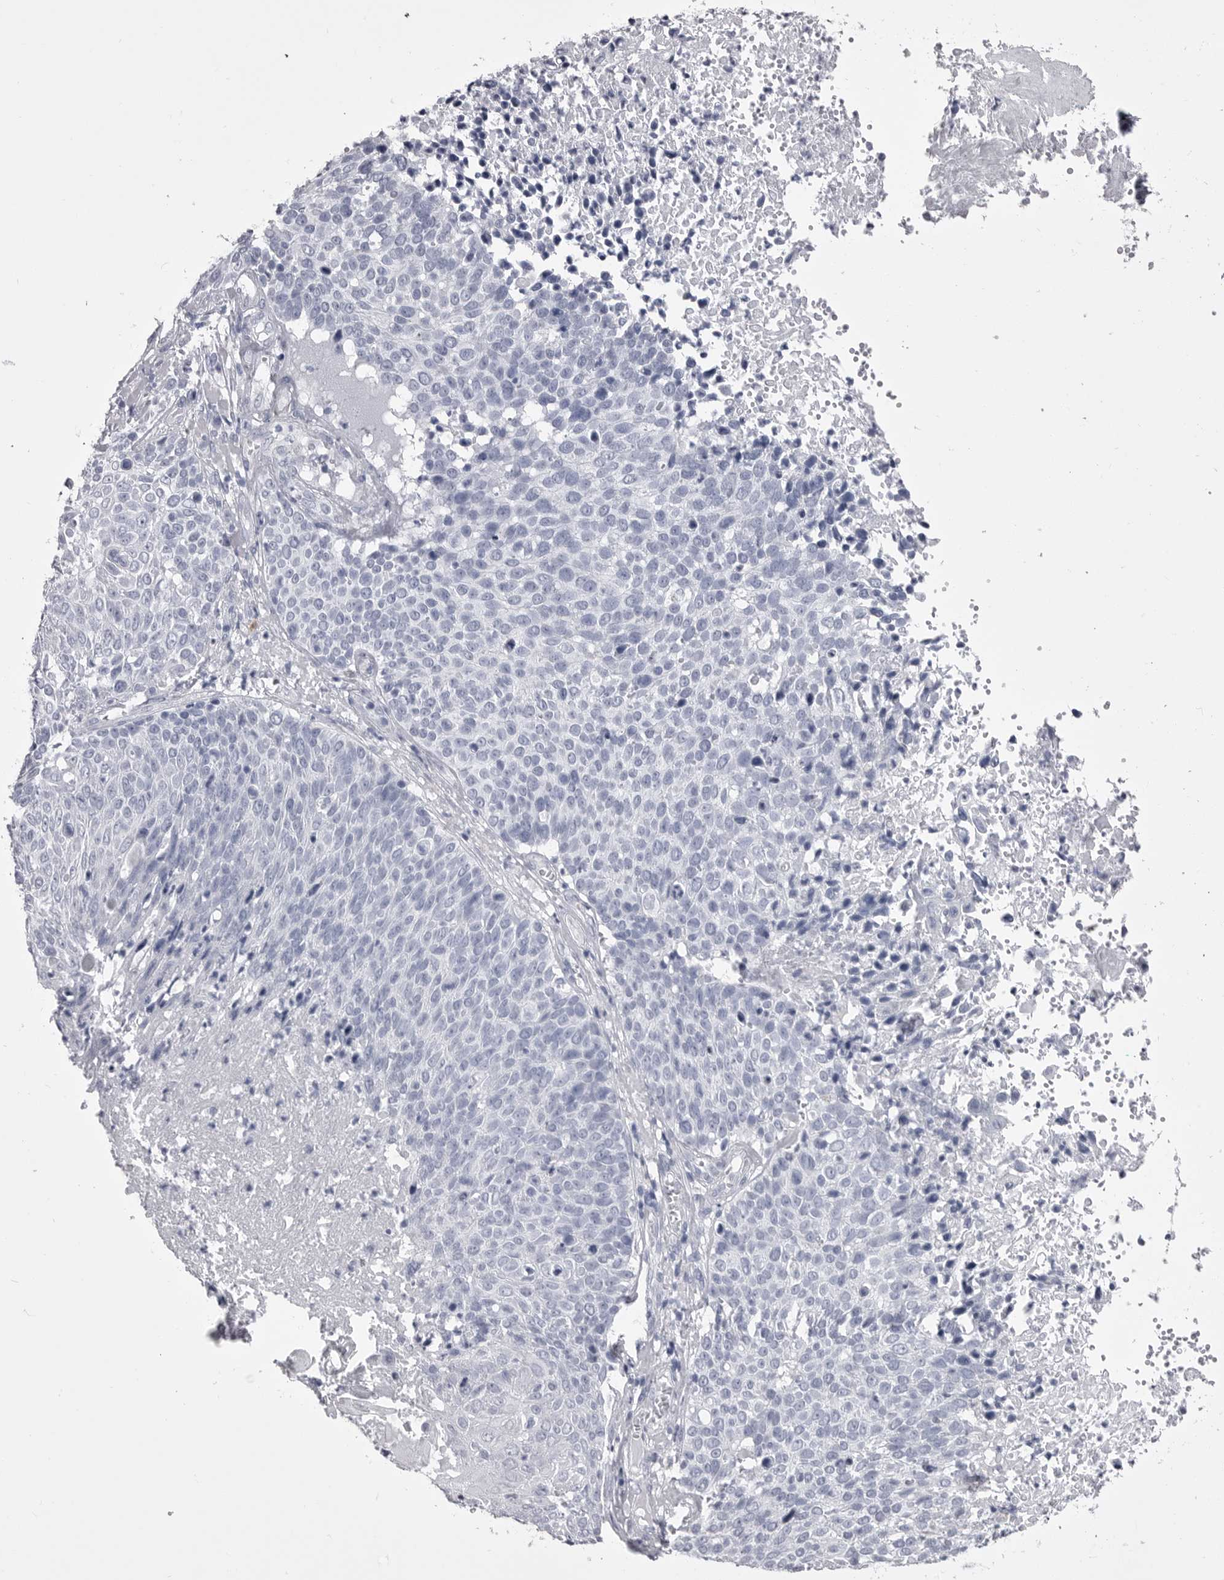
{"staining": {"intensity": "negative", "quantity": "none", "location": "none"}, "tissue": "cervical cancer", "cell_type": "Tumor cells", "image_type": "cancer", "snomed": [{"axis": "morphology", "description": "Squamous cell carcinoma, NOS"}, {"axis": "topography", "description": "Cervix"}], "caption": "Tumor cells show no significant protein positivity in cervical squamous cell carcinoma.", "gene": "ANK2", "patient": {"sex": "female", "age": 74}}